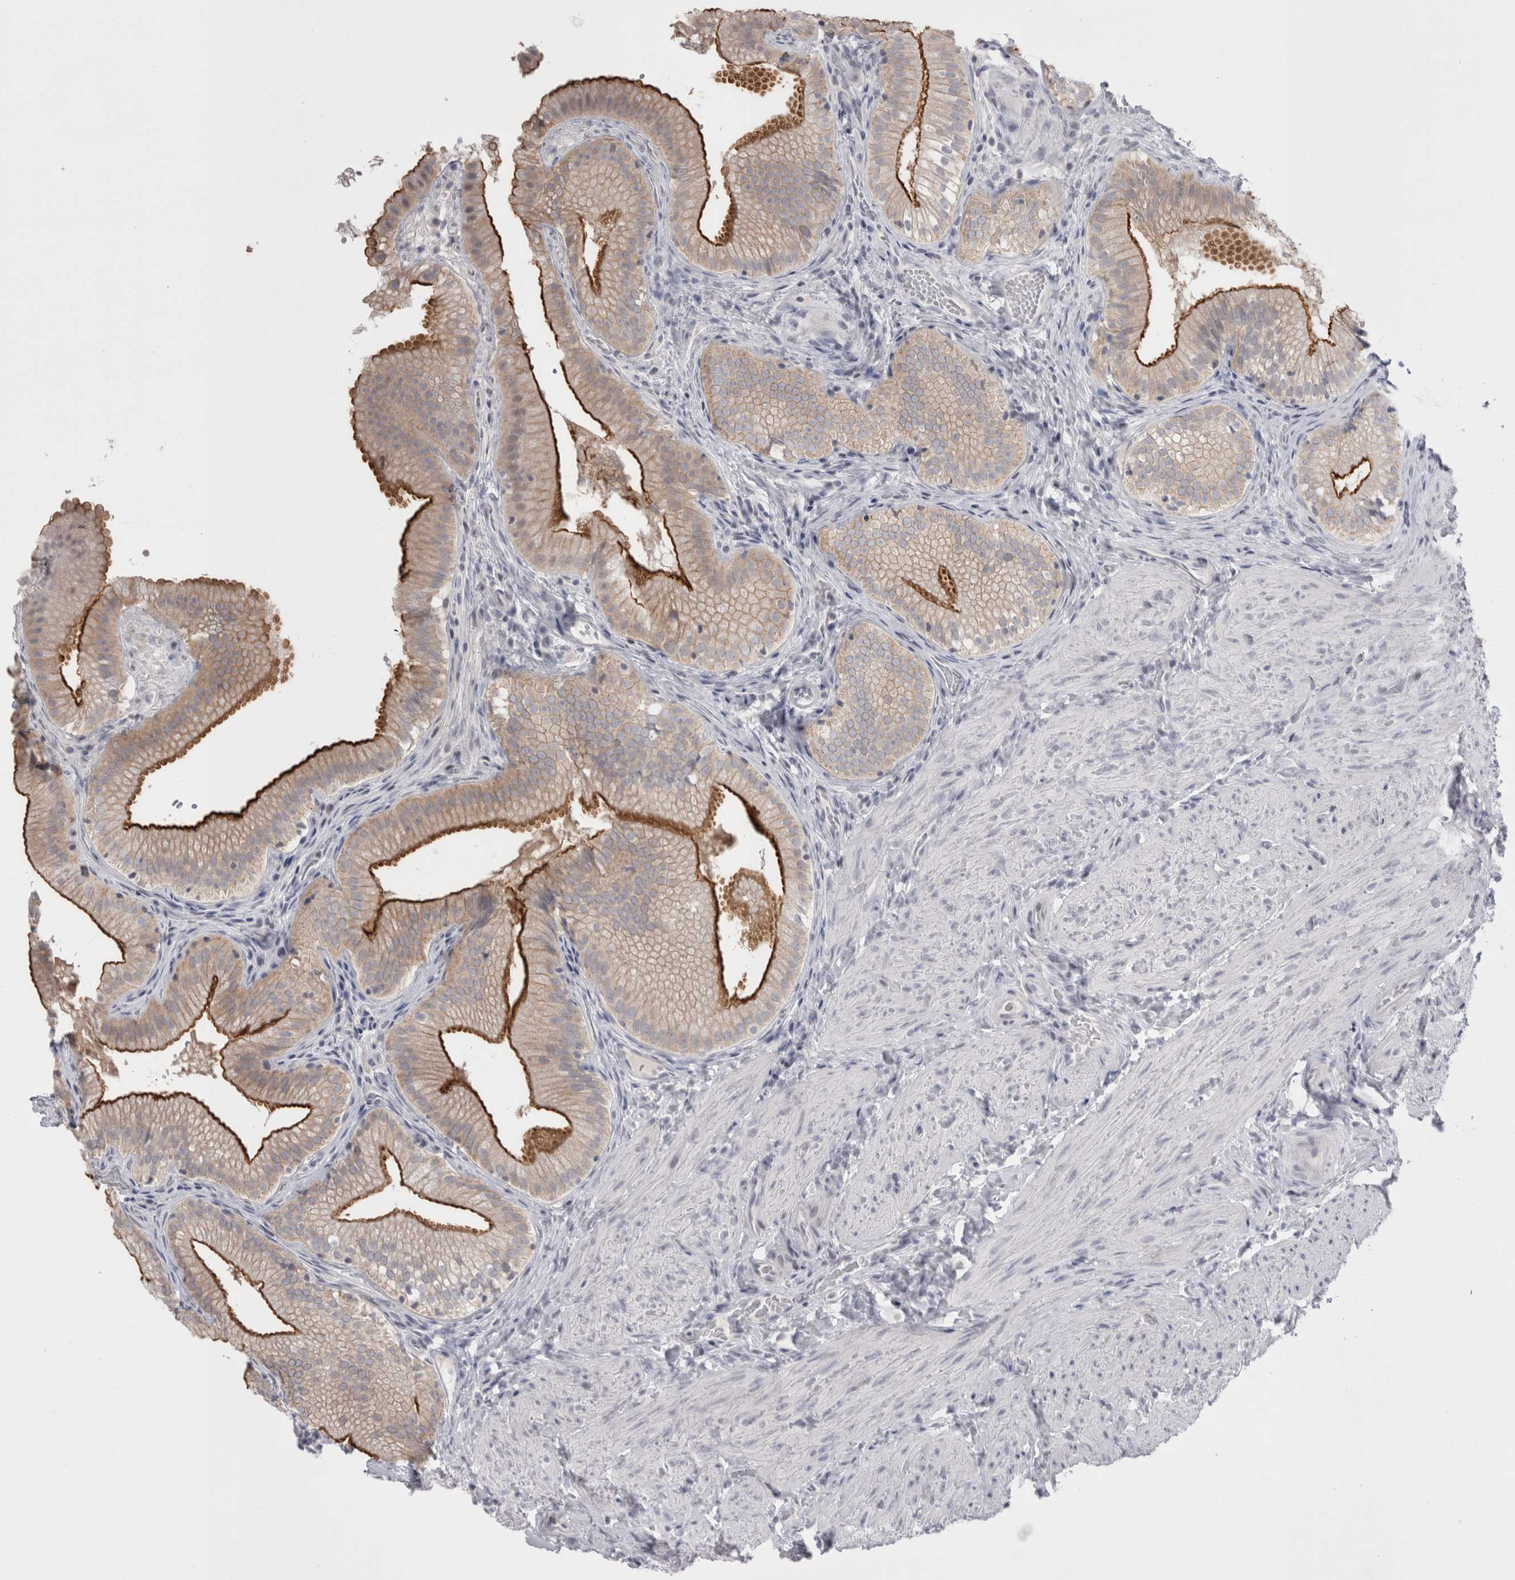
{"staining": {"intensity": "strong", "quantity": ">75%", "location": "cytoplasmic/membranous"}, "tissue": "gallbladder", "cell_type": "Glandular cells", "image_type": "normal", "snomed": [{"axis": "morphology", "description": "Normal tissue, NOS"}, {"axis": "topography", "description": "Gallbladder"}], "caption": "Immunohistochemistry of unremarkable gallbladder reveals high levels of strong cytoplasmic/membranous staining in about >75% of glandular cells. (DAB (3,3'-diaminobenzidine) = brown stain, brightfield microscopy at high magnification).", "gene": "FNDC8", "patient": {"sex": "female", "age": 30}}